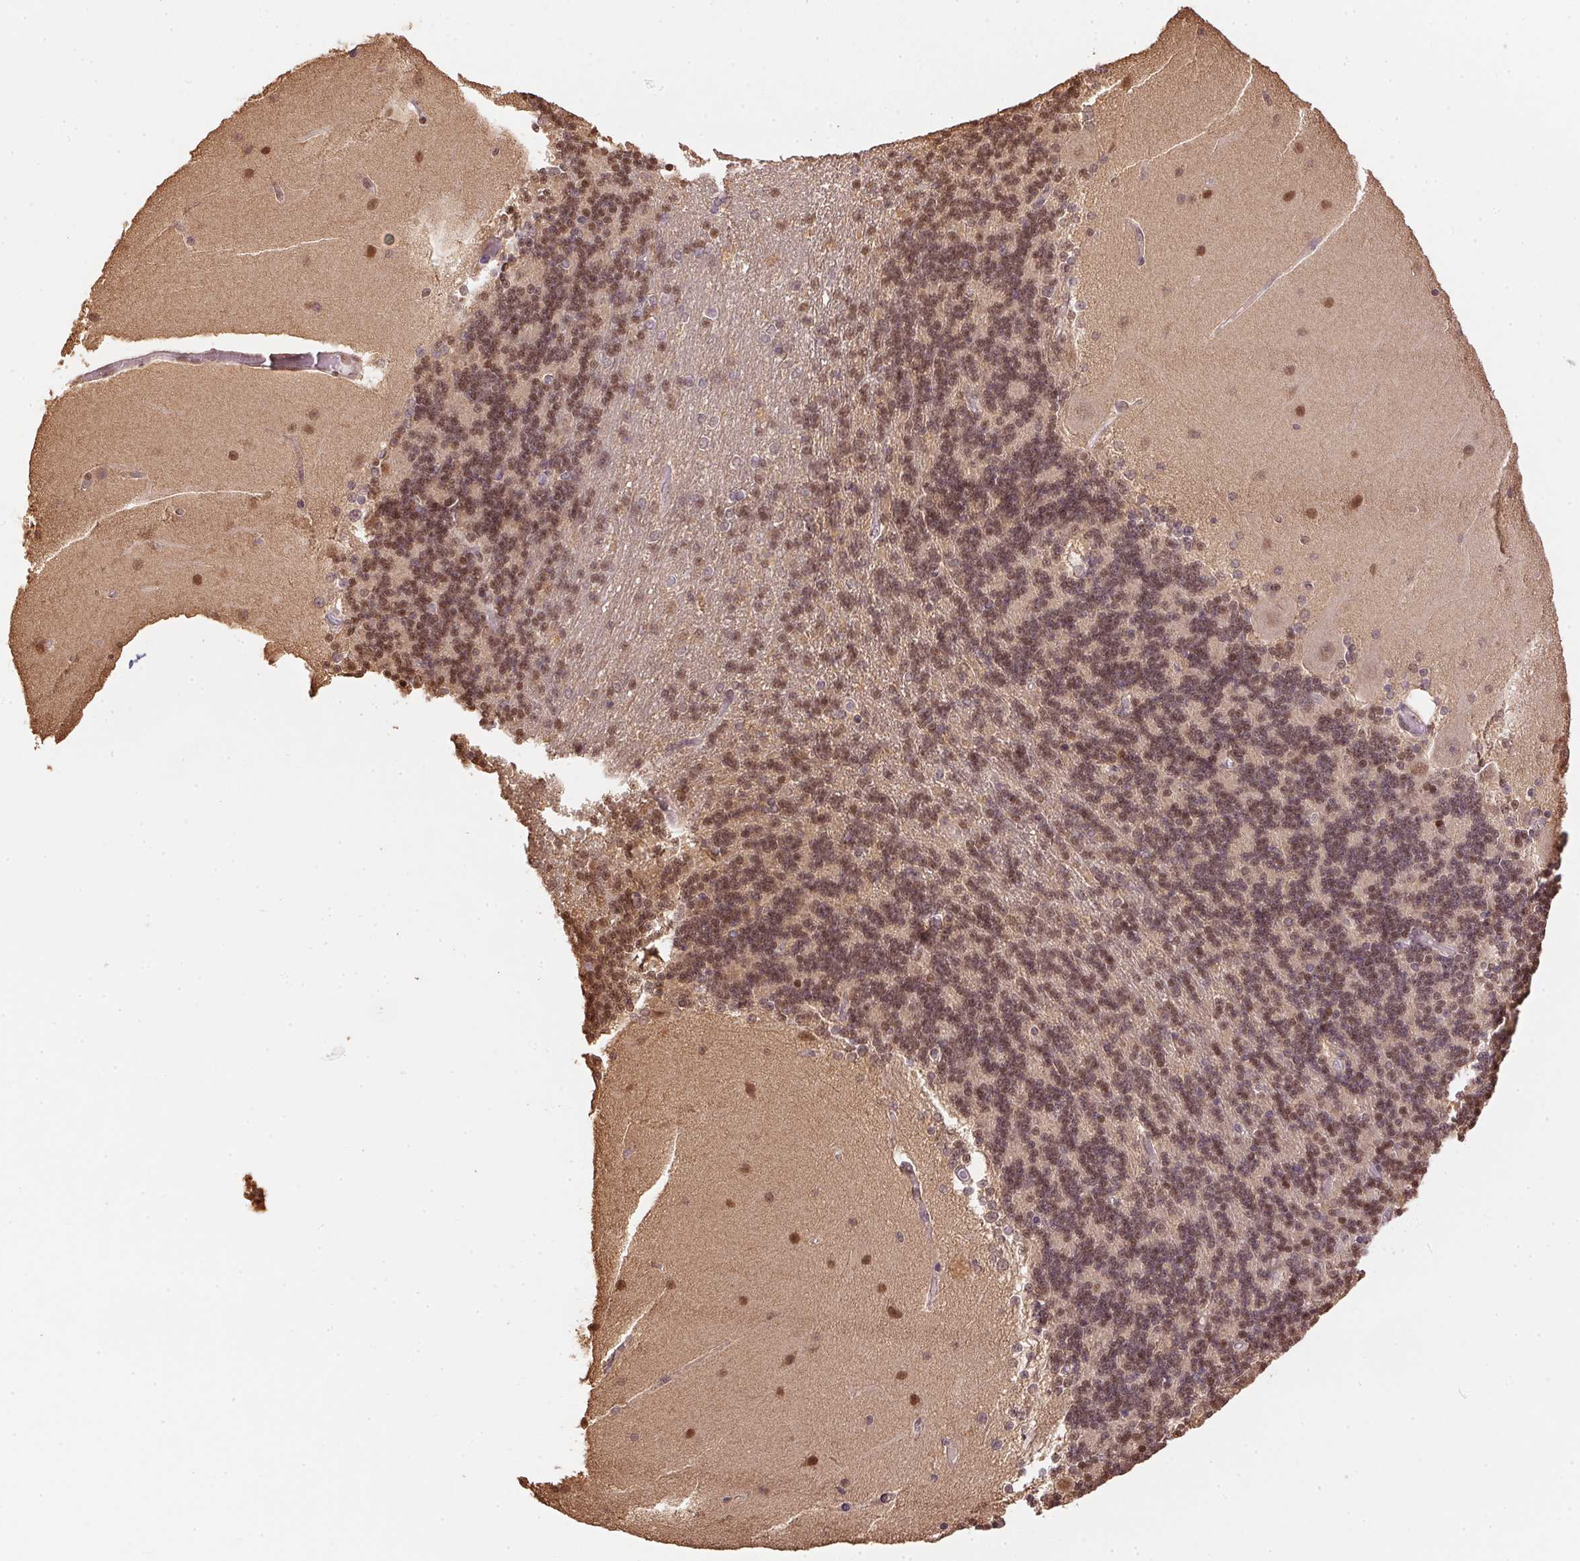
{"staining": {"intensity": "moderate", "quantity": "25%-75%", "location": "nuclear"}, "tissue": "cerebellum", "cell_type": "Cells in granular layer", "image_type": "normal", "snomed": [{"axis": "morphology", "description": "Normal tissue, NOS"}, {"axis": "topography", "description": "Cerebellum"}], "caption": "Immunohistochemical staining of benign cerebellum demonstrates moderate nuclear protein staining in about 25%-75% of cells in granular layer. (Stains: DAB in brown, nuclei in blue, Microscopy: brightfield microscopy at high magnification).", "gene": "TPI1", "patient": {"sex": "female", "age": 54}}